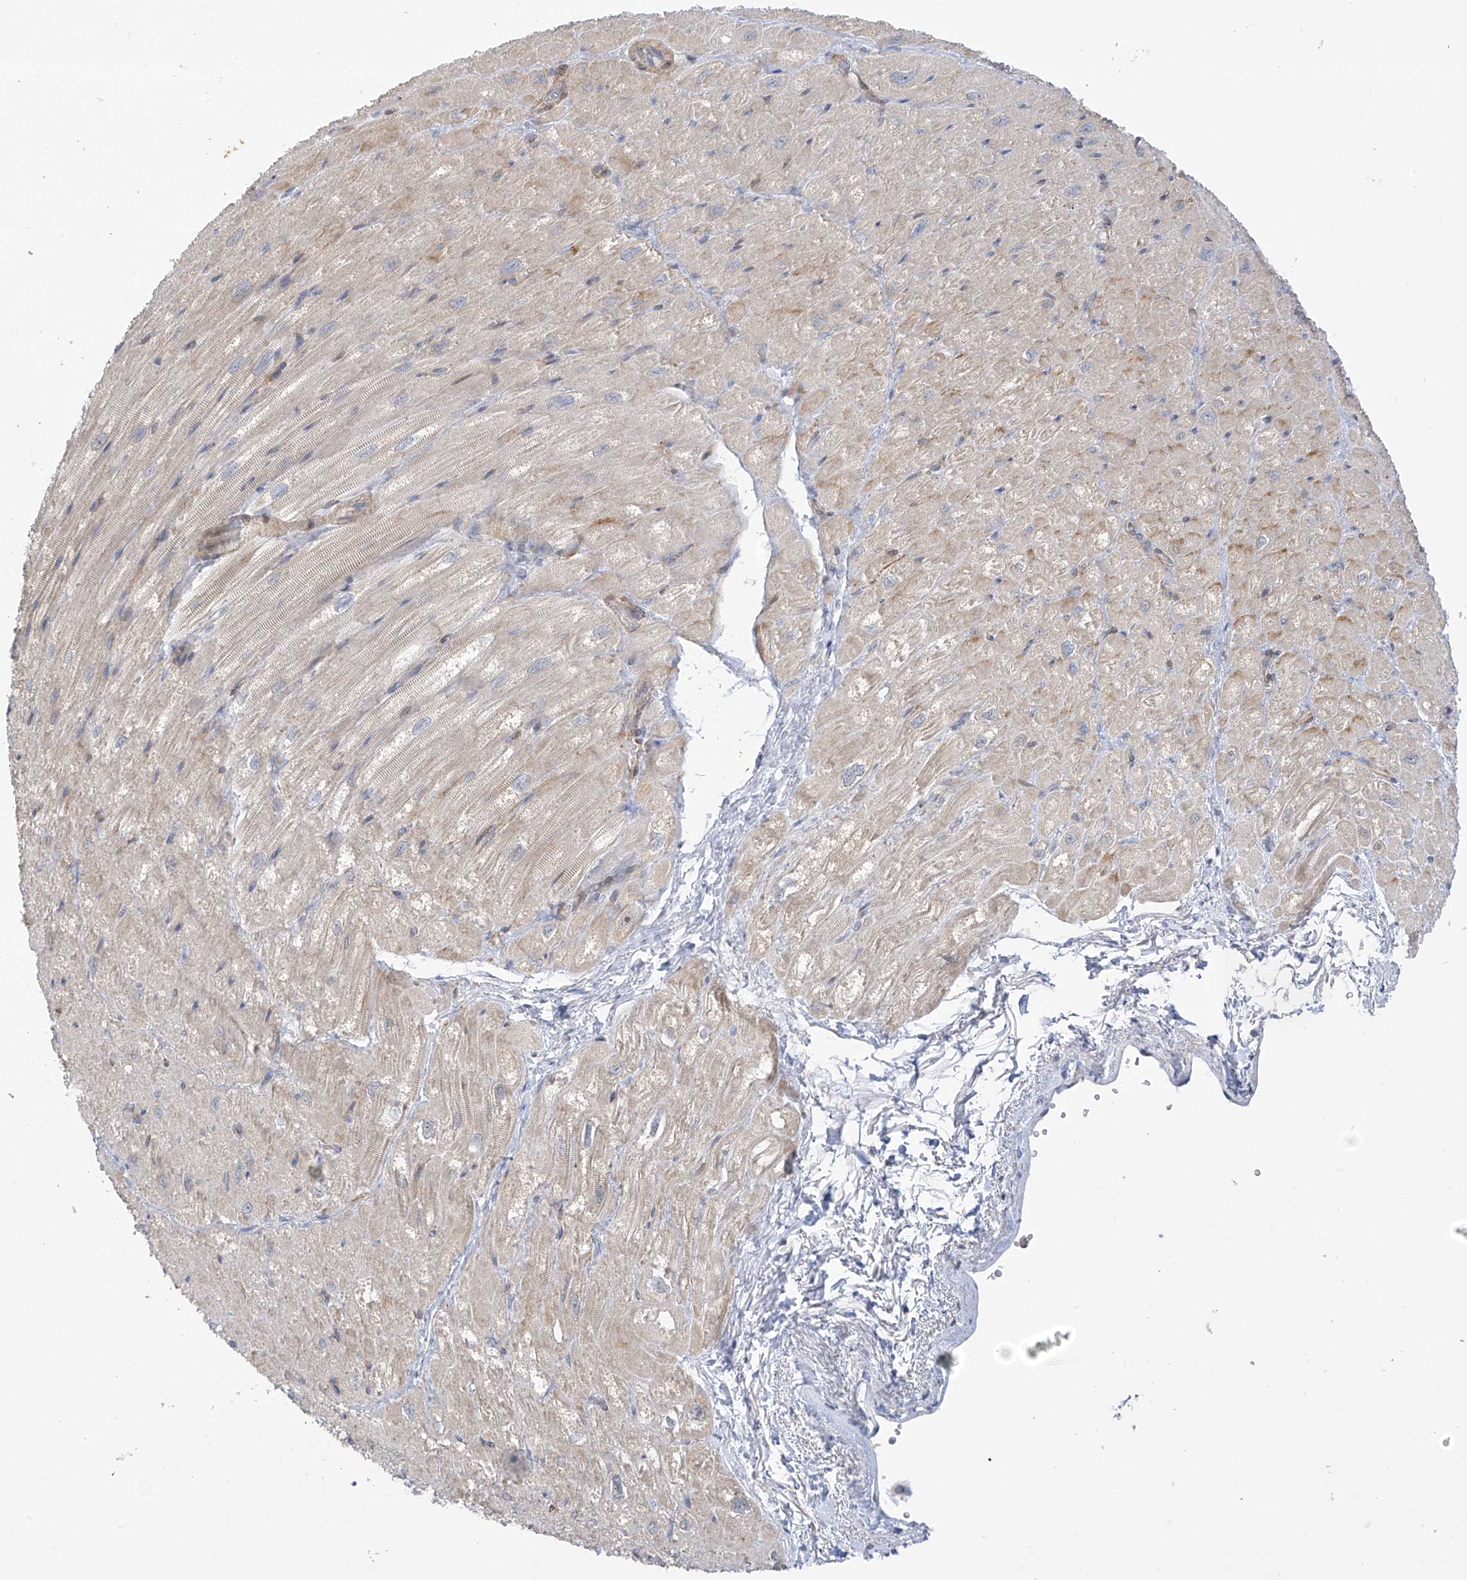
{"staining": {"intensity": "weak", "quantity": ">75%", "location": "cytoplasmic/membranous"}, "tissue": "heart muscle", "cell_type": "Cardiomyocytes", "image_type": "normal", "snomed": [{"axis": "morphology", "description": "Normal tissue, NOS"}, {"axis": "topography", "description": "Heart"}], "caption": "High-magnification brightfield microscopy of benign heart muscle stained with DAB (3,3'-diaminobenzidine) (brown) and counterstained with hematoxylin (blue). cardiomyocytes exhibit weak cytoplasmic/membranous staining is present in approximately>75% of cells.", "gene": "ZNF641", "patient": {"sex": "male", "age": 50}}